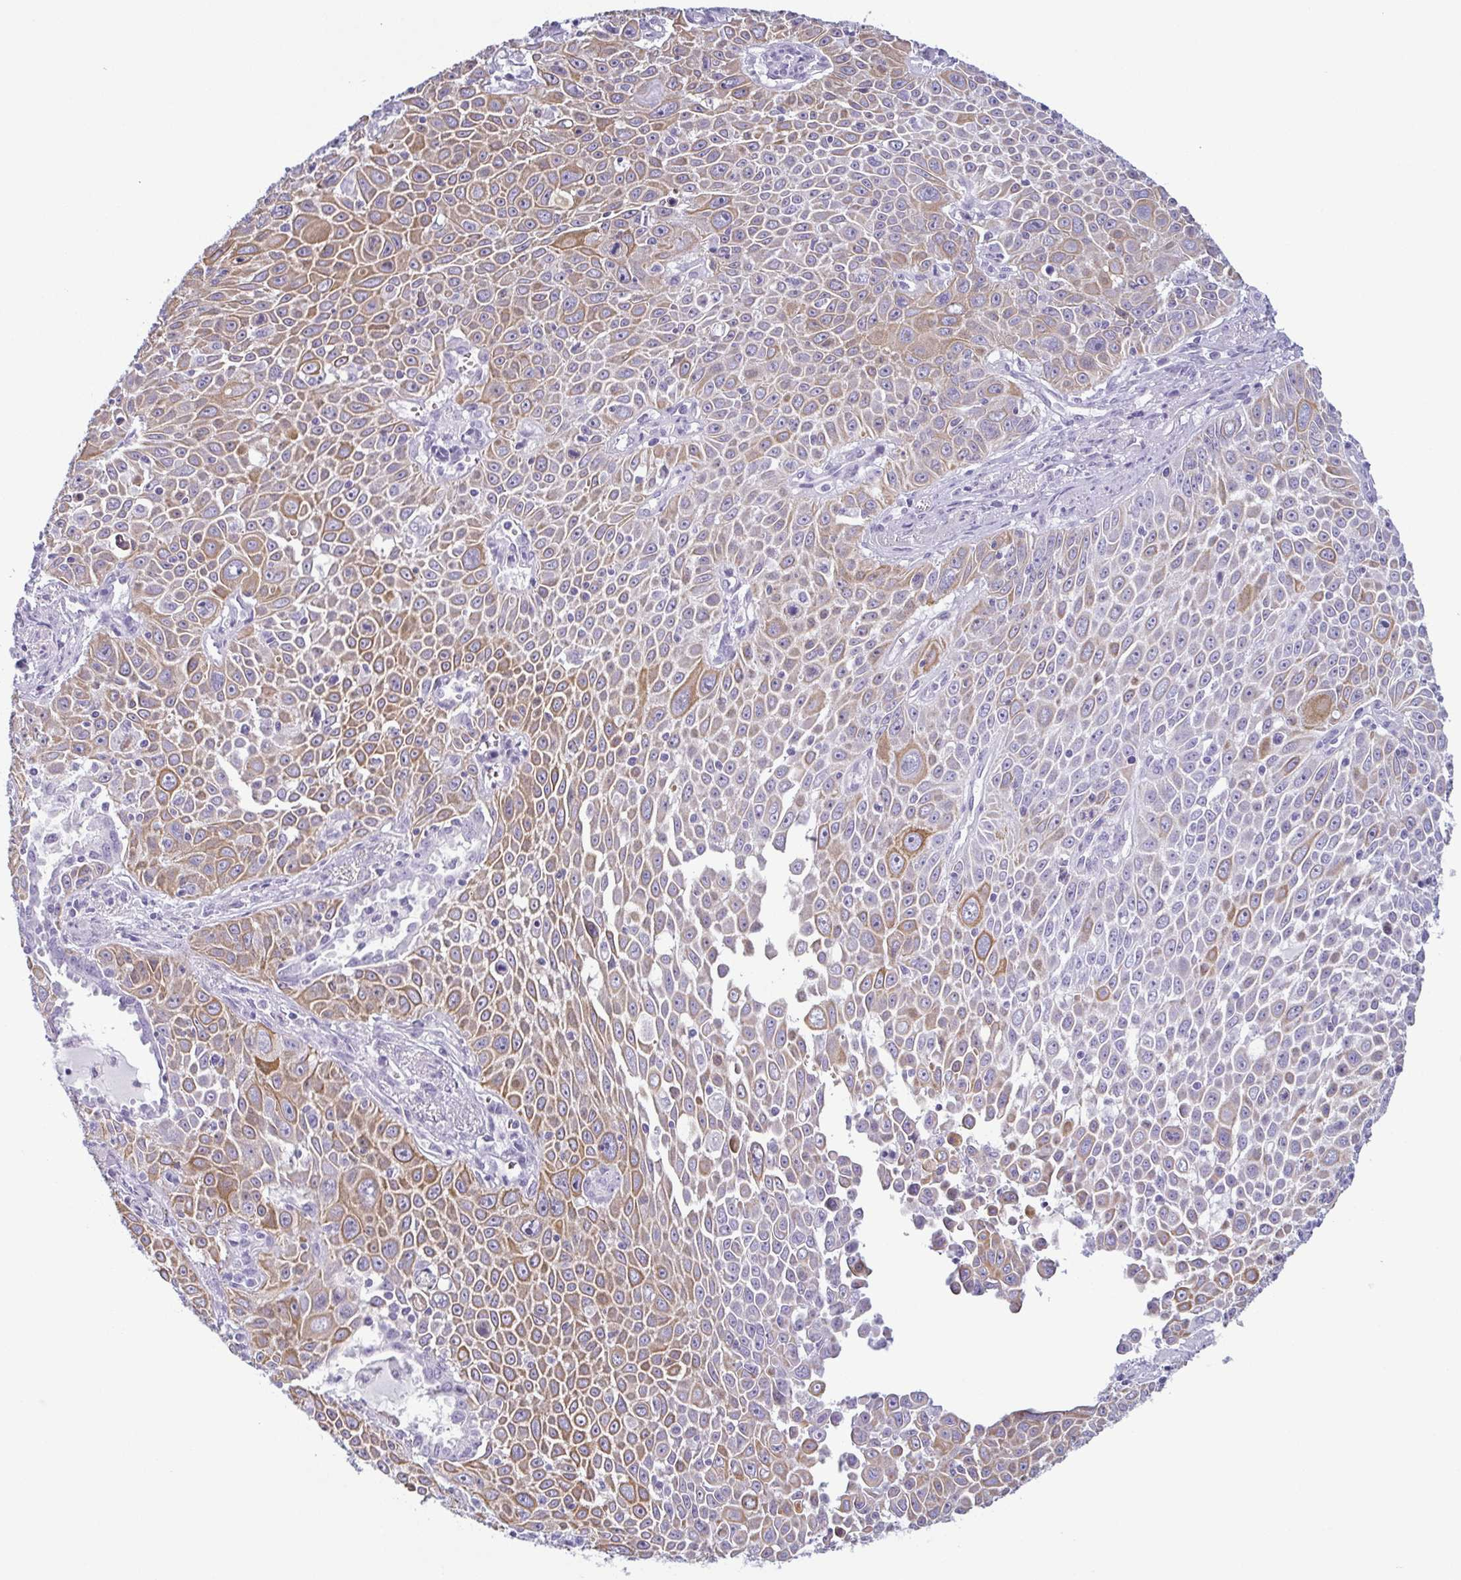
{"staining": {"intensity": "weak", "quantity": "25%-75%", "location": "cytoplasmic/membranous"}, "tissue": "lung cancer", "cell_type": "Tumor cells", "image_type": "cancer", "snomed": [{"axis": "morphology", "description": "Squamous cell carcinoma, NOS"}, {"axis": "morphology", "description": "Squamous cell carcinoma, metastatic, NOS"}, {"axis": "topography", "description": "Lymph node"}, {"axis": "topography", "description": "Lung"}], "caption": "This is an image of immunohistochemistry staining of lung cancer, which shows weak staining in the cytoplasmic/membranous of tumor cells.", "gene": "KRT78", "patient": {"sex": "female", "age": 62}}